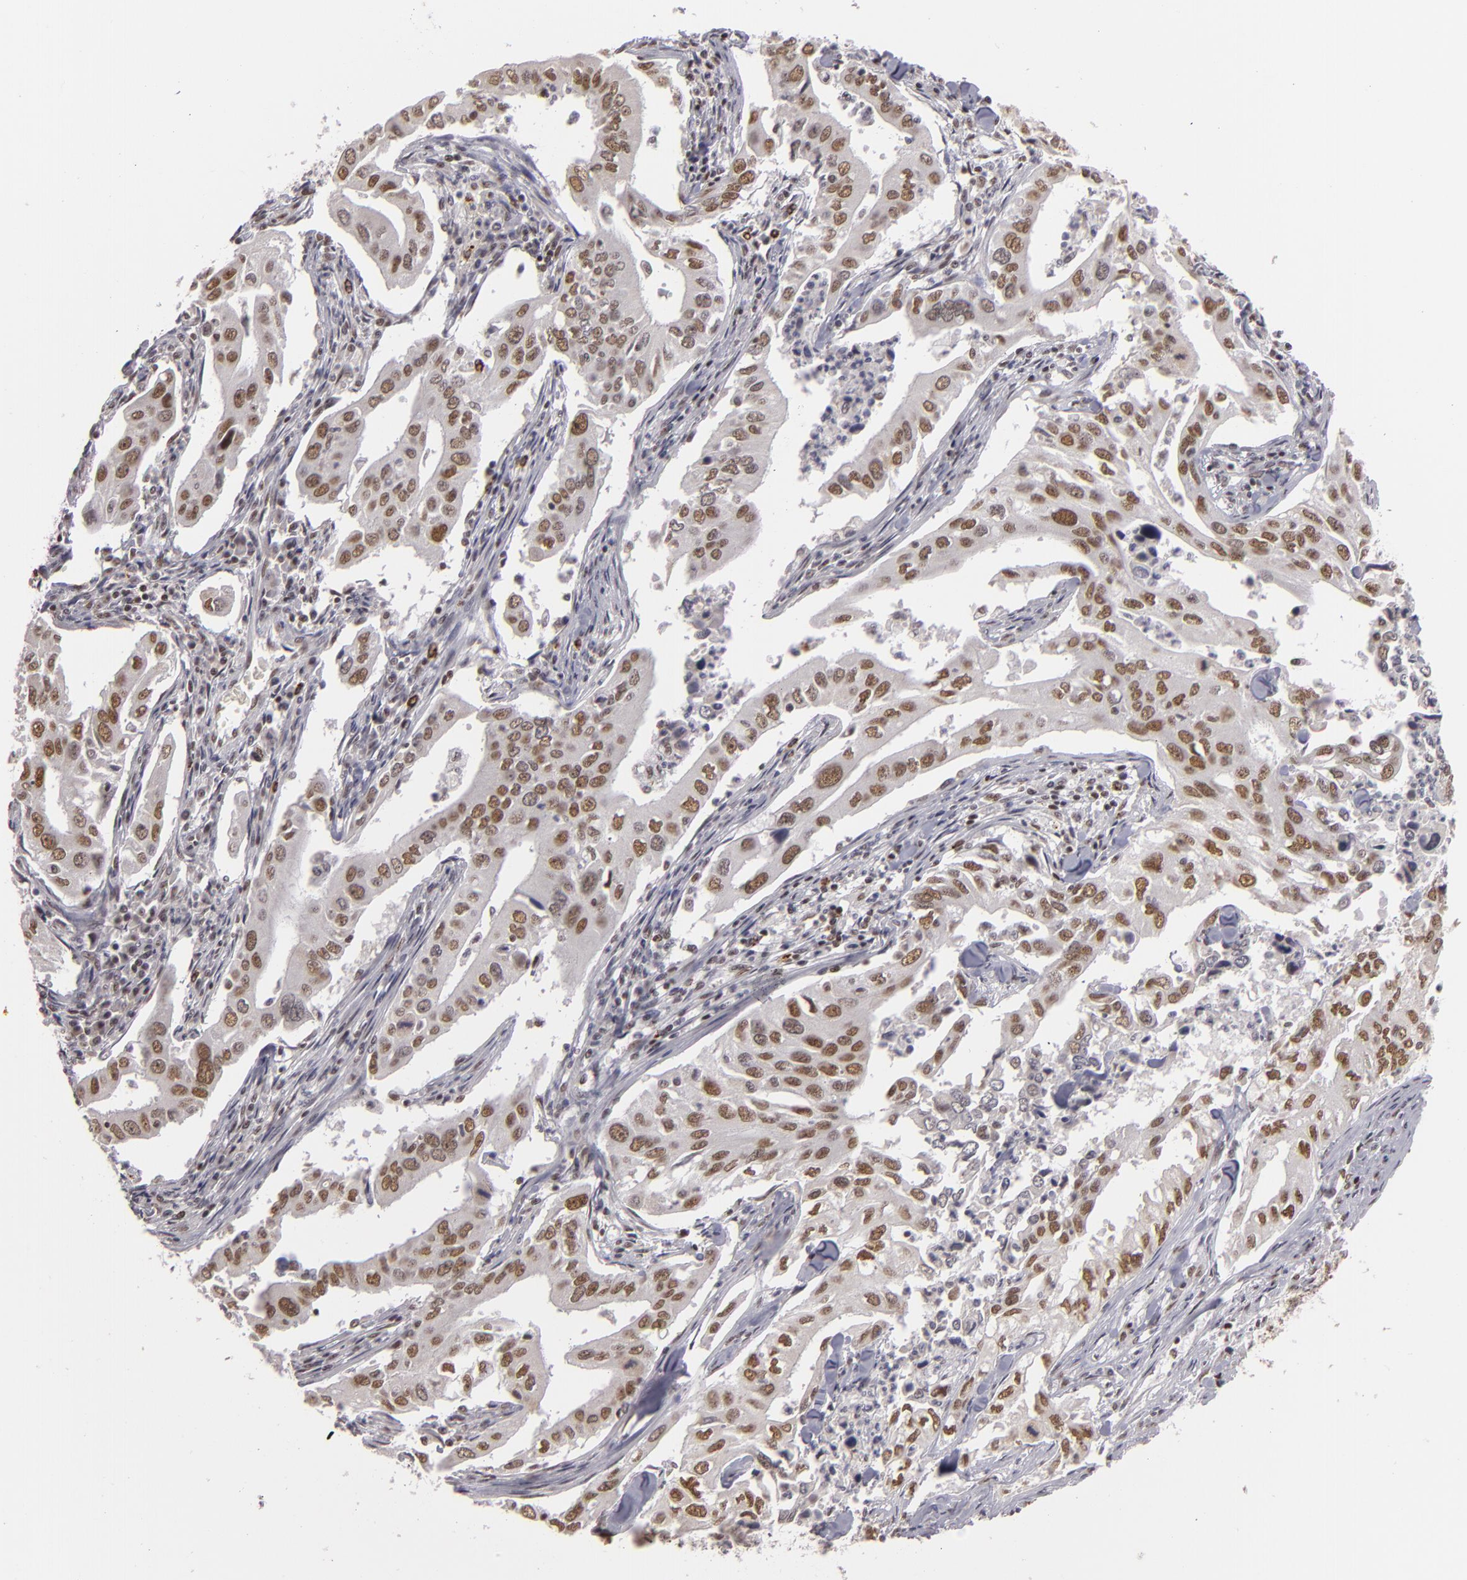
{"staining": {"intensity": "moderate", "quantity": ">75%", "location": "nuclear"}, "tissue": "lung cancer", "cell_type": "Tumor cells", "image_type": "cancer", "snomed": [{"axis": "morphology", "description": "Adenocarcinoma, NOS"}, {"axis": "topography", "description": "Lung"}], "caption": "Moderate nuclear protein staining is appreciated in about >75% of tumor cells in lung cancer (adenocarcinoma).", "gene": "DAXX", "patient": {"sex": "male", "age": 48}}